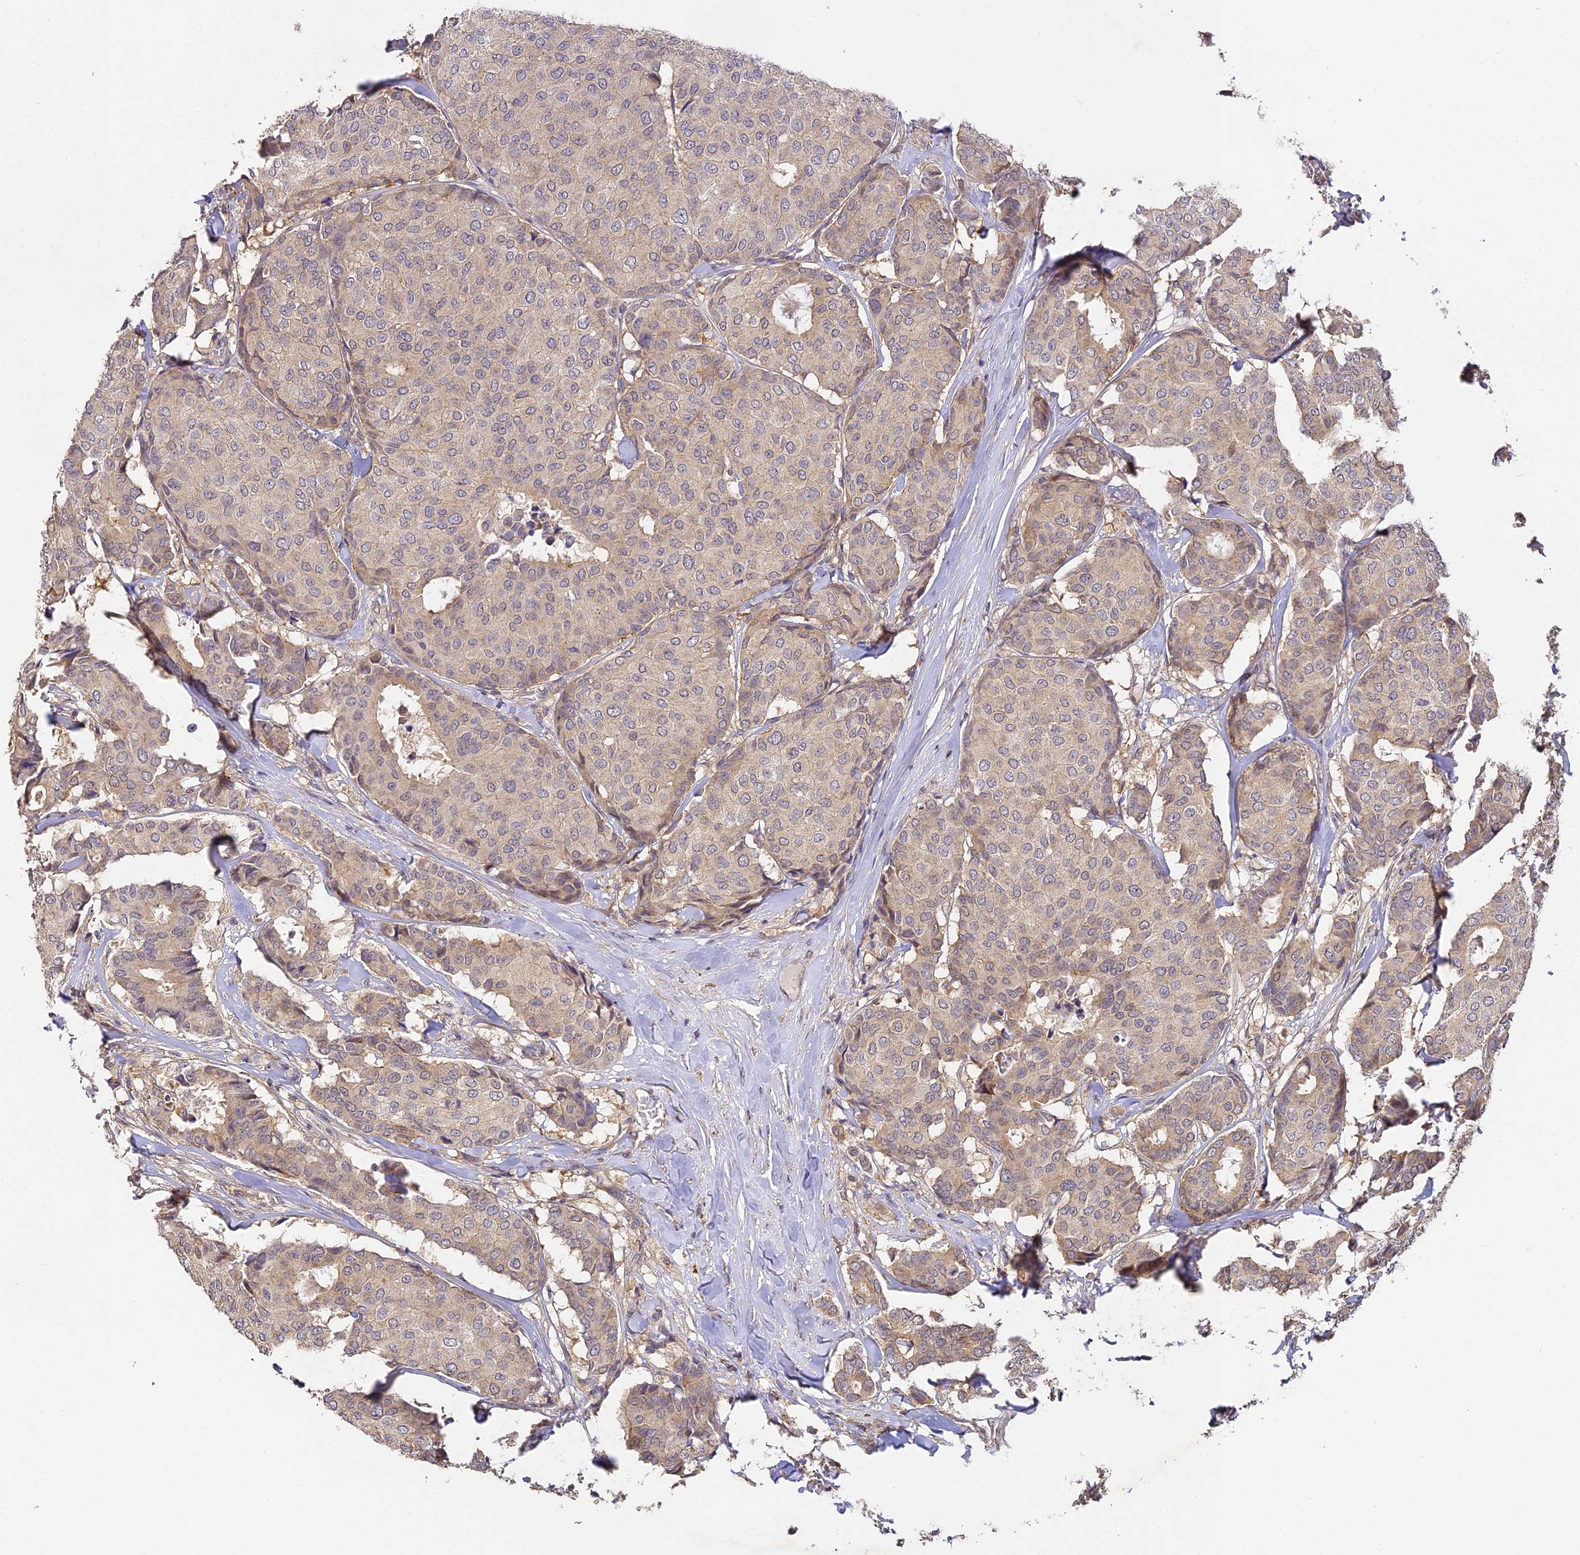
{"staining": {"intensity": "moderate", "quantity": "25%-75%", "location": "cytoplasmic/membranous"}, "tissue": "breast cancer", "cell_type": "Tumor cells", "image_type": "cancer", "snomed": [{"axis": "morphology", "description": "Duct carcinoma"}, {"axis": "topography", "description": "Breast"}], "caption": "Breast infiltrating ductal carcinoma tissue demonstrates moderate cytoplasmic/membranous positivity in approximately 25%-75% of tumor cells", "gene": "YAE1", "patient": {"sex": "female", "age": 75}}